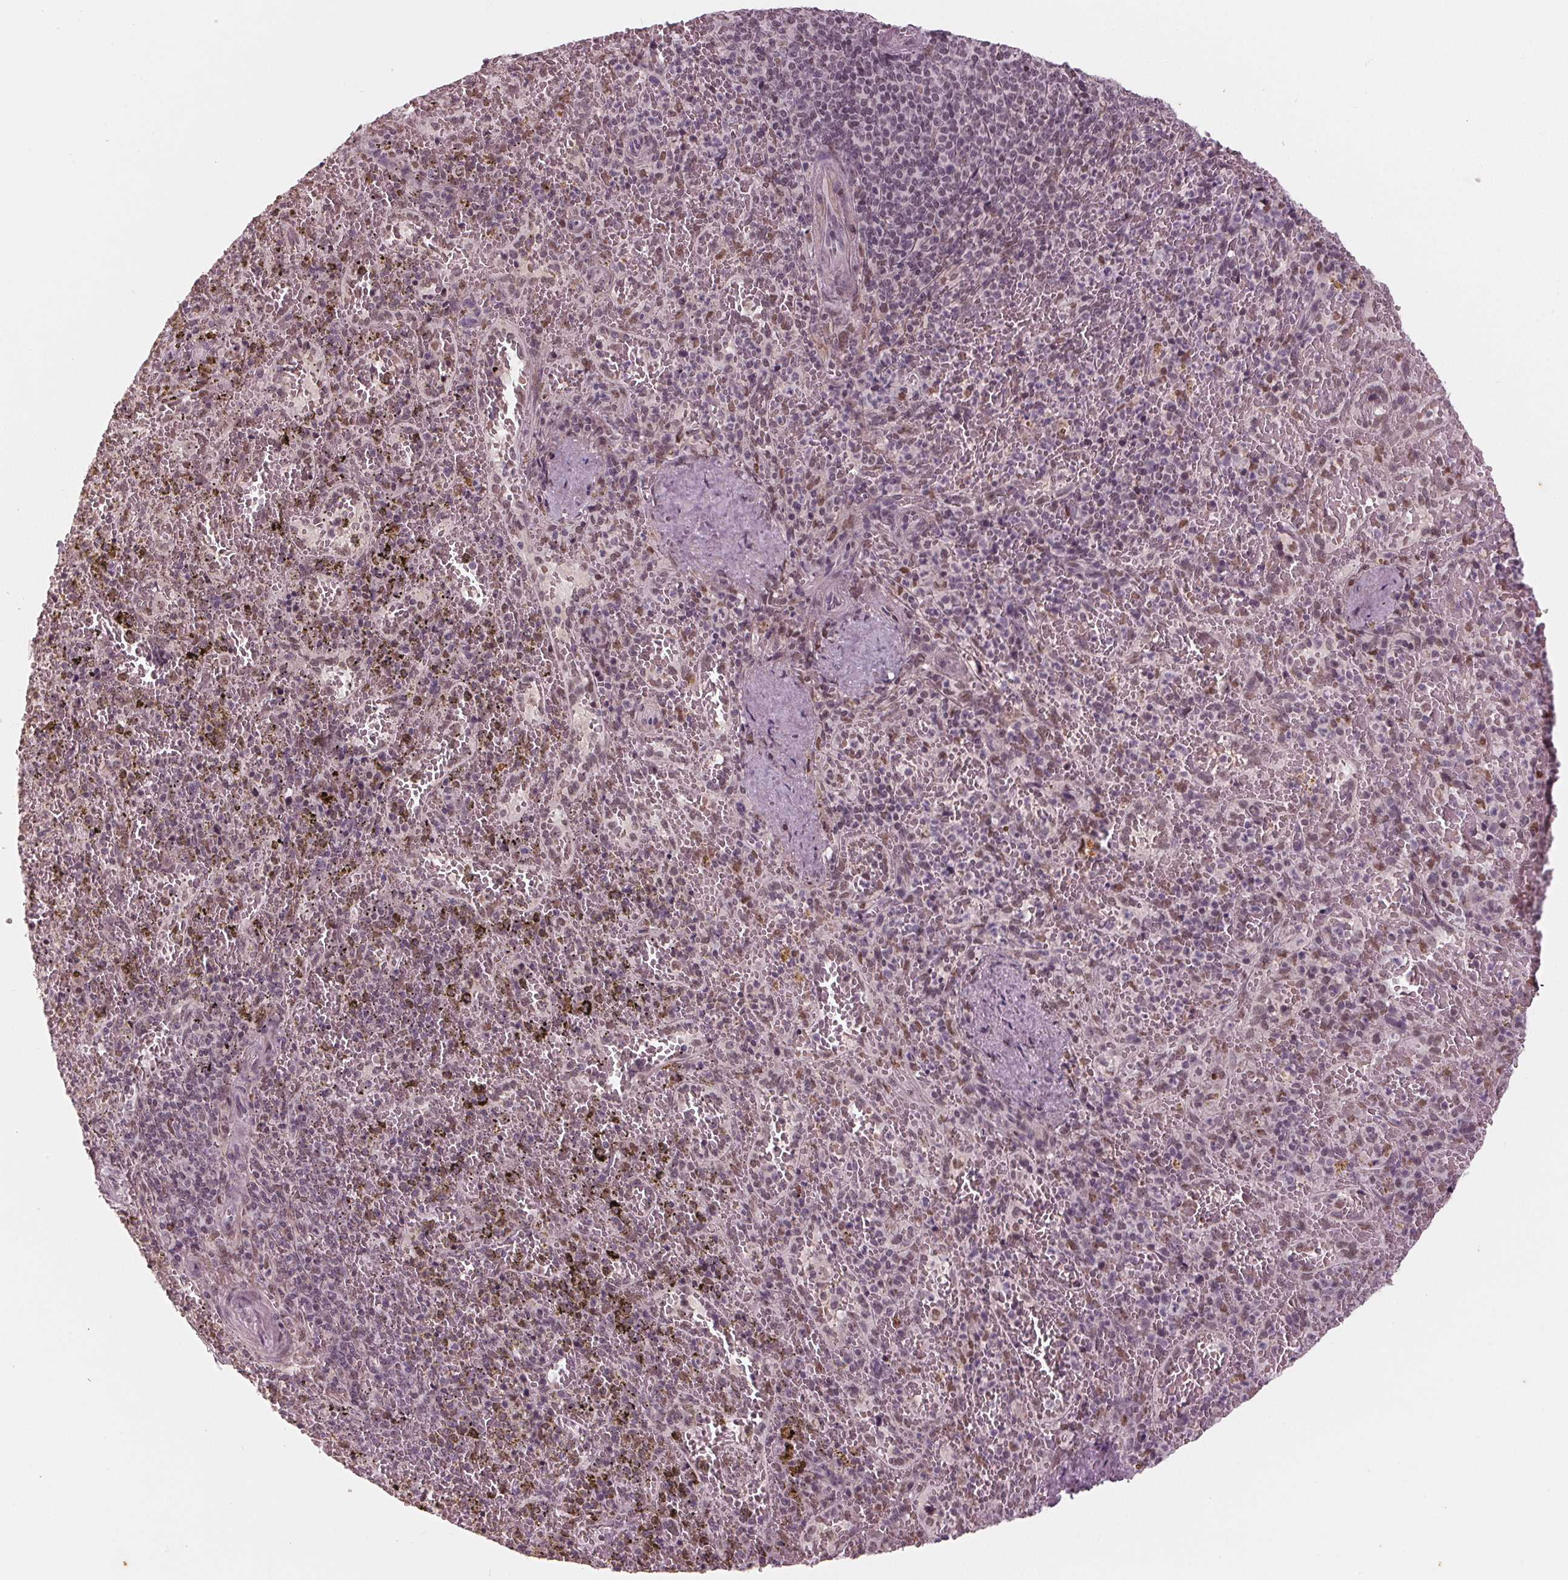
{"staining": {"intensity": "moderate", "quantity": "<25%", "location": "nuclear"}, "tissue": "spleen", "cell_type": "Cells in red pulp", "image_type": "normal", "snomed": [{"axis": "morphology", "description": "Normal tissue, NOS"}, {"axis": "topography", "description": "Spleen"}], "caption": "Brown immunohistochemical staining in benign spleen demonstrates moderate nuclear positivity in approximately <25% of cells in red pulp. Using DAB (3,3'-diaminobenzidine) (brown) and hematoxylin (blue) stains, captured at high magnification using brightfield microscopy.", "gene": "DNMT3L", "patient": {"sex": "female", "age": 50}}